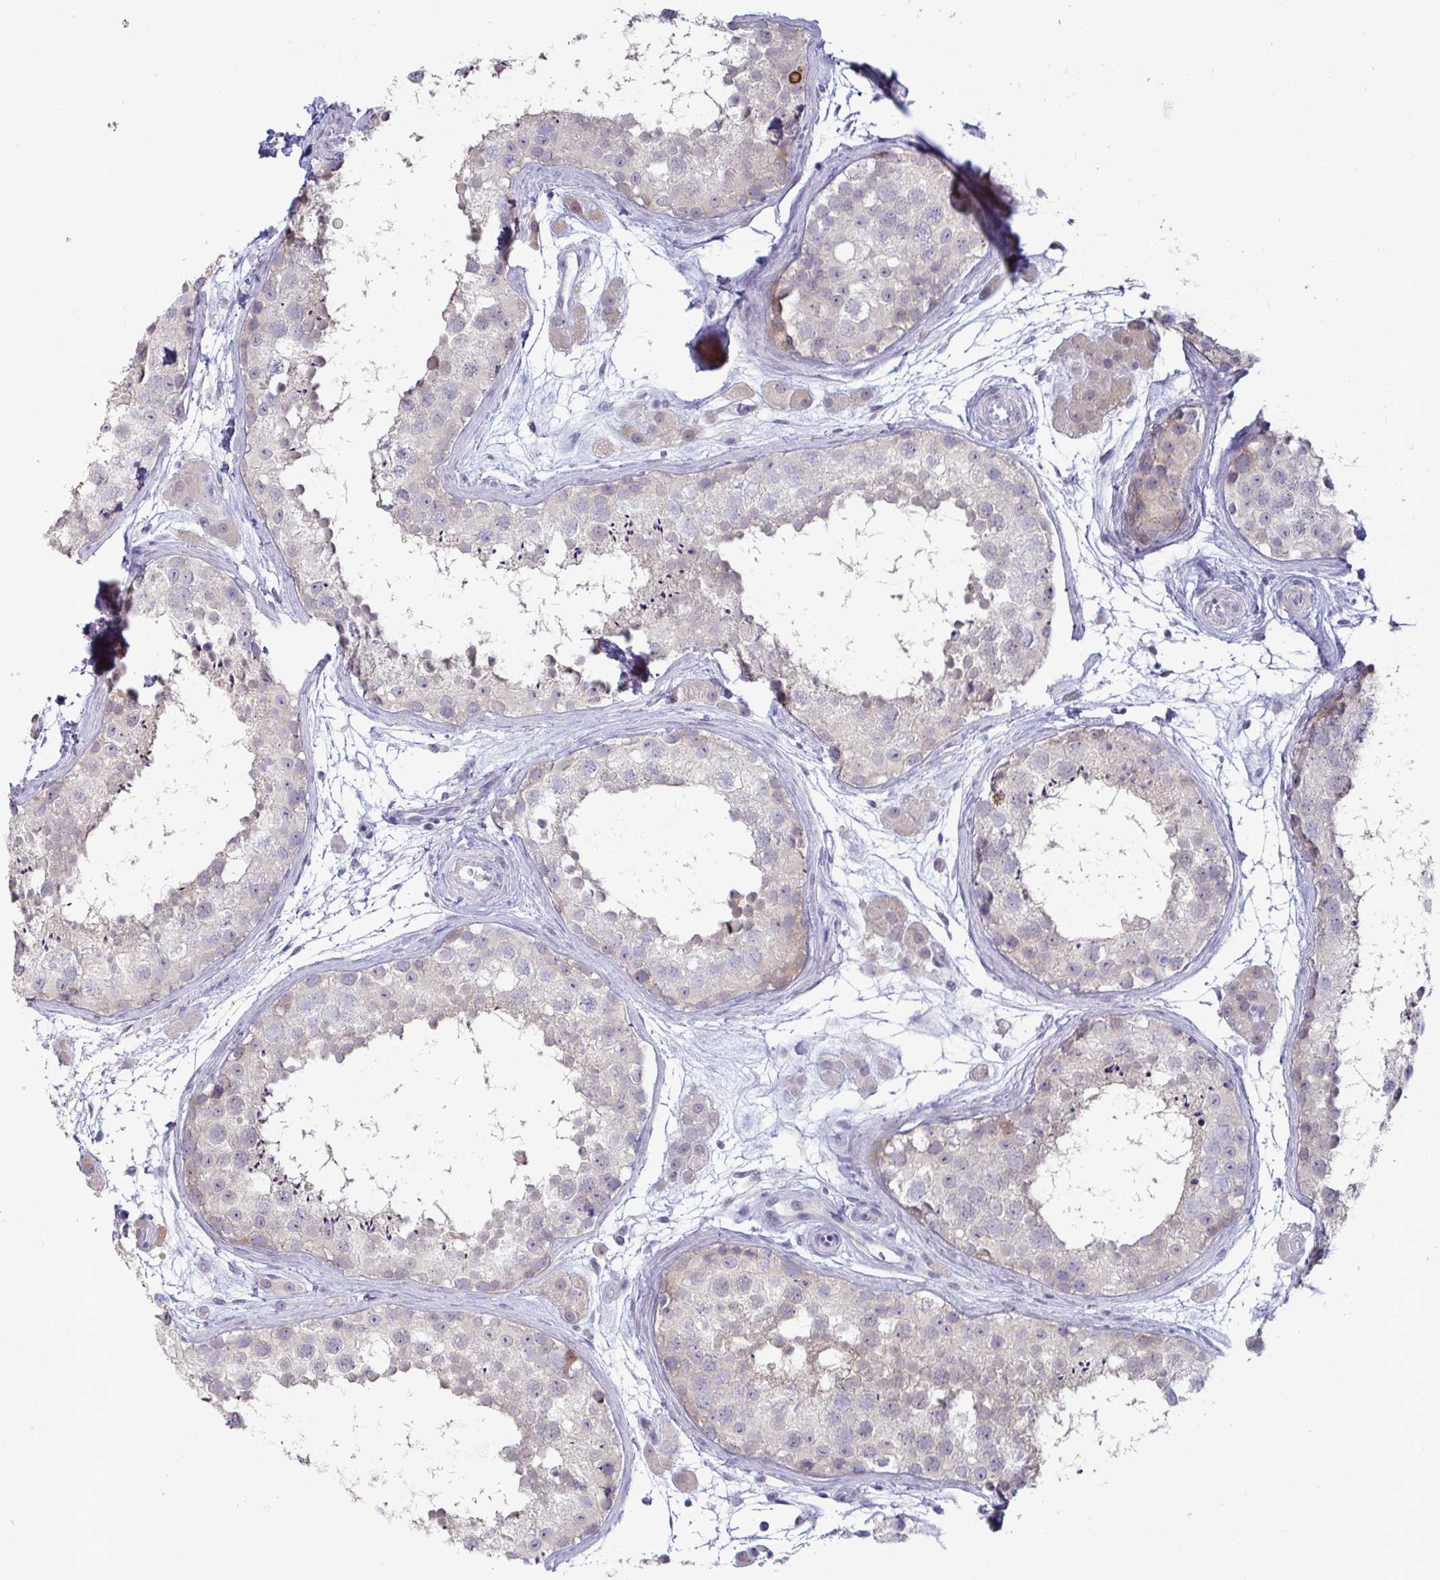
{"staining": {"intensity": "moderate", "quantity": "<25%", "location": "cytoplasmic/membranous,nuclear"}, "tissue": "testis", "cell_type": "Cells in seminiferous ducts", "image_type": "normal", "snomed": [{"axis": "morphology", "description": "Normal tissue, NOS"}, {"axis": "topography", "description": "Testis"}], "caption": "Immunohistochemical staining of unremarkable human testis shows low levels of moderate cytoplasmic/membranous,nuclear expression in about <25% of cells in seminiferous ducts. The protein is shown in brown color, while the nuclei are stained blue.", "gene": "GSTM1", "patient": {"sex": "male", "age": 41}}